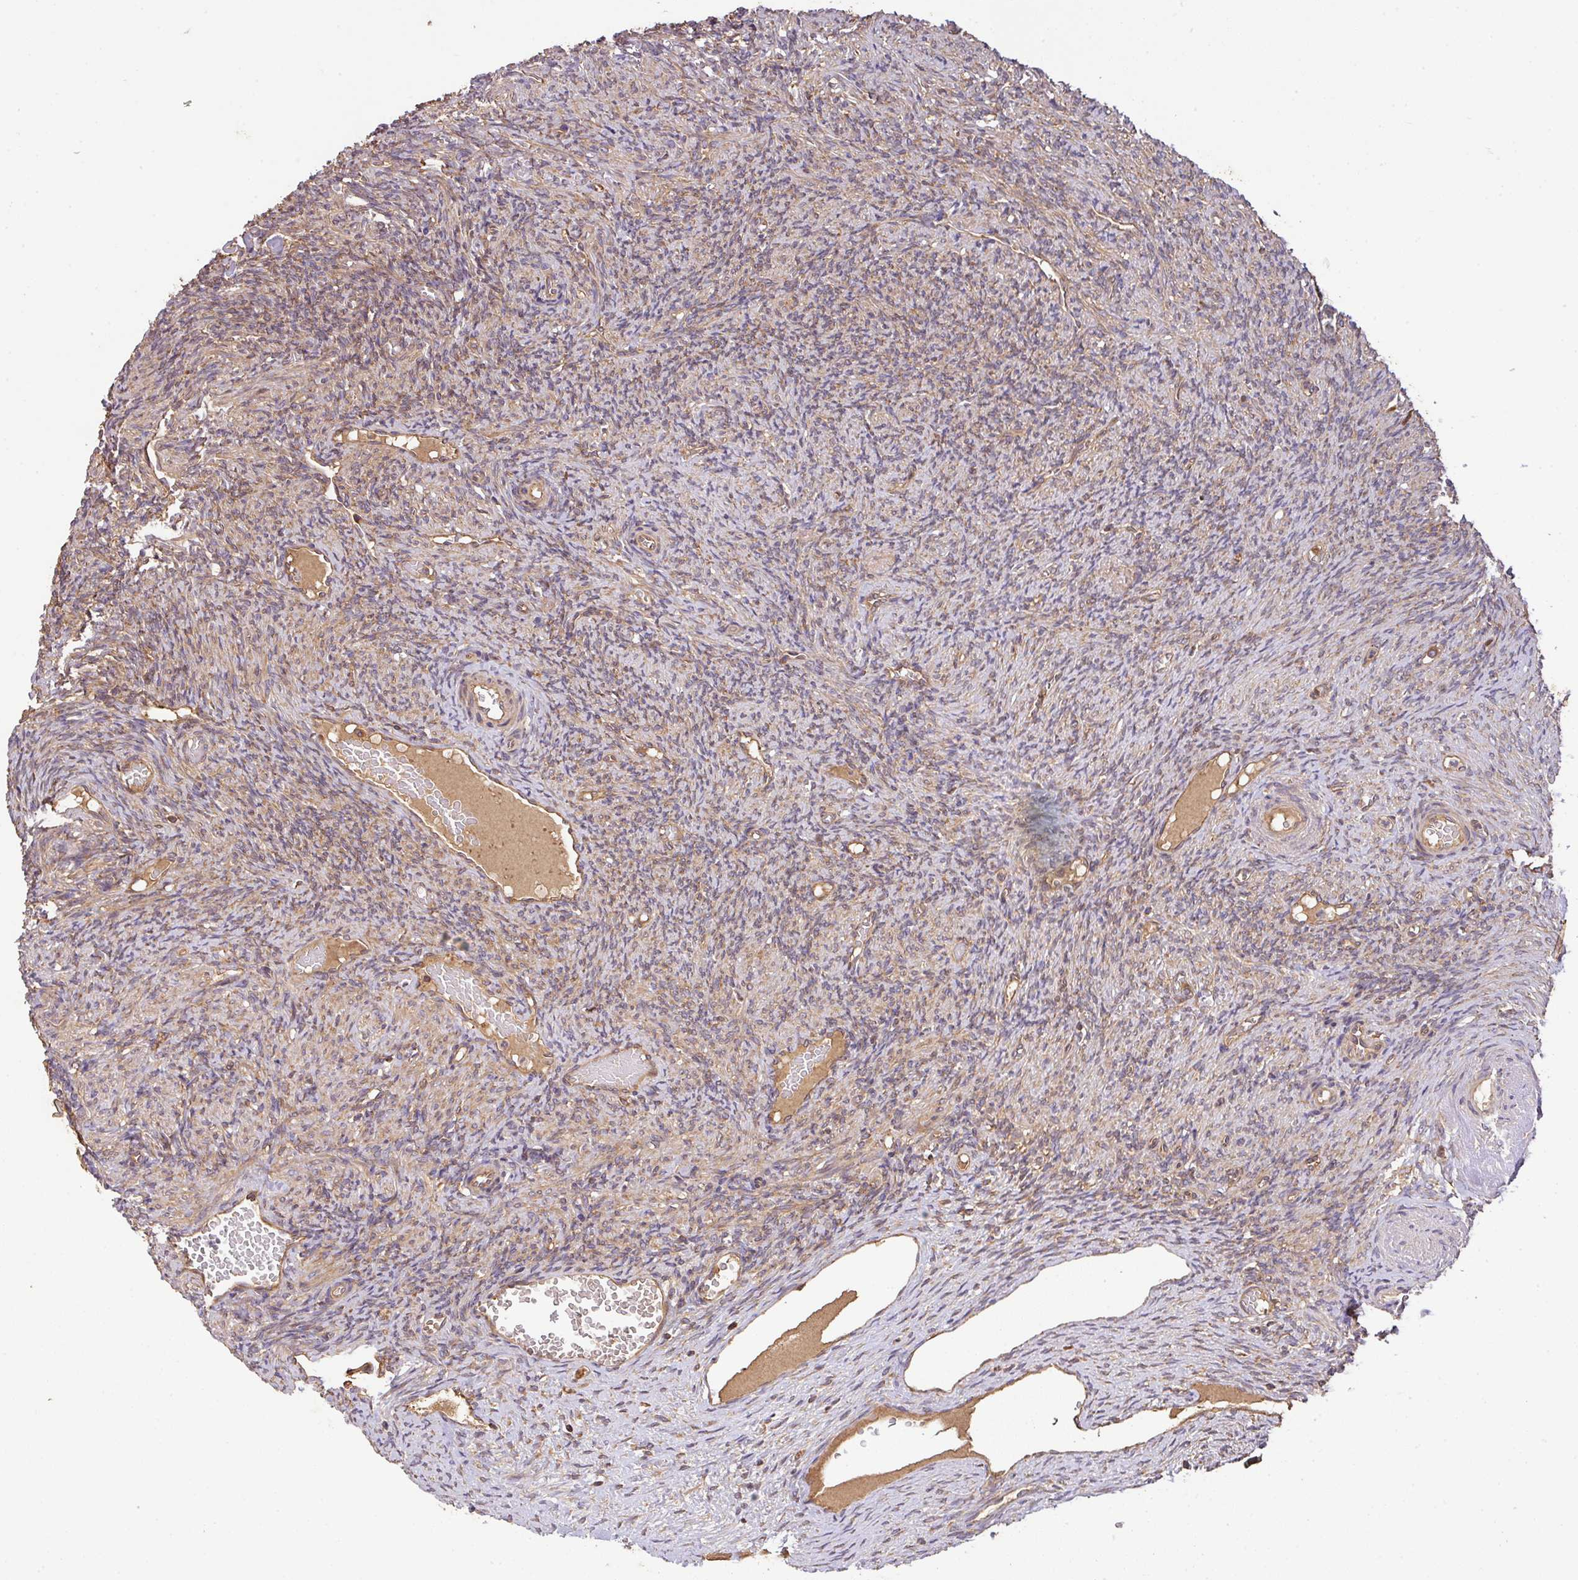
{"staining": {"intensity": "strong", "quantity": ">75%", "location": "cytoplasmic/membranous"}, "tissue": "ovary", "cell_type": "Follicle cells", "image_type": "normal", "snomed": [{"axis": "morphology", "description": "Normal tissue, NOS"}, {"axis": "topography", "description": "Ovary"}], "caption": "IHC of normal human ovary reveals high levels of strong cytoplasmic/membranous positivity in about >75% of follicle cells. IHC stains the protein of interest in brown and the nuclei are stained blue.", "gene": "GSPT1", "patient": {"sex": "female", "age": 51}}